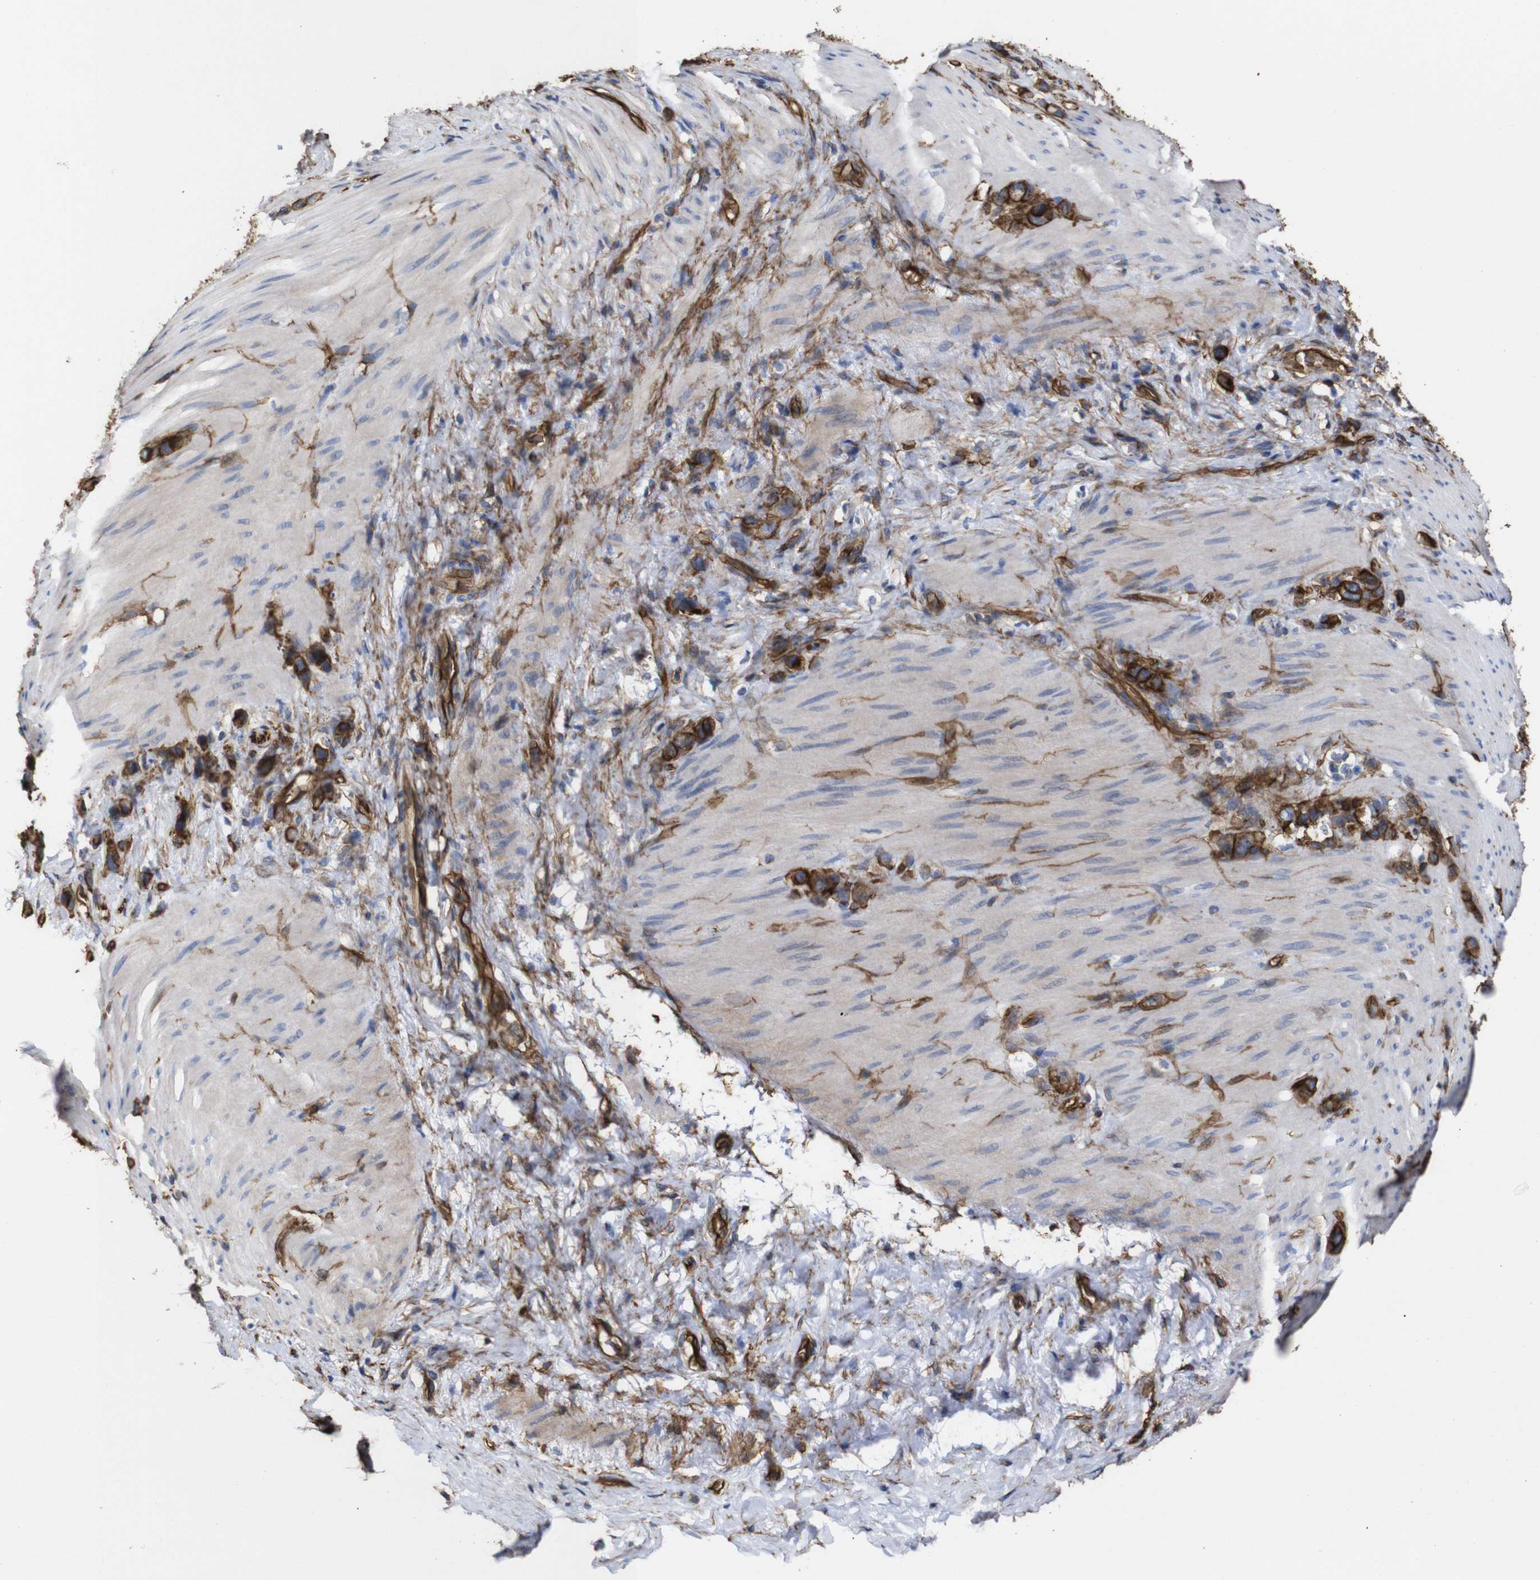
{"staining": {"intensity": "strong", "quantity": ">75%", "location": "cytoplasmic/membranous"}, "tissue": "stomach cancer", "cell_type": "Tumor cells", "image_type": "cancer", "snomed": [{"axis": "morphology", "description": "Normal tissue, NOS"}, {"axis": "morphology", "description": "Adenocarcinoma, NOS"}, {"axis": "morphology", "description": "Adenocarcinoma, High grade"}, {"axis": "topography", "description": "Stomach, upper"}, {"axis": "topography", "description": "Stomach"}], "caption": "Protein analysis of stomach cancer (adenocarcinoma (high-grade)) tissue displays strong cytoplasmic/membranous positivity in about >75% of tumor cells.", "gene": "SPTBN1", "patient": {"sex": "female", "age": 65}}